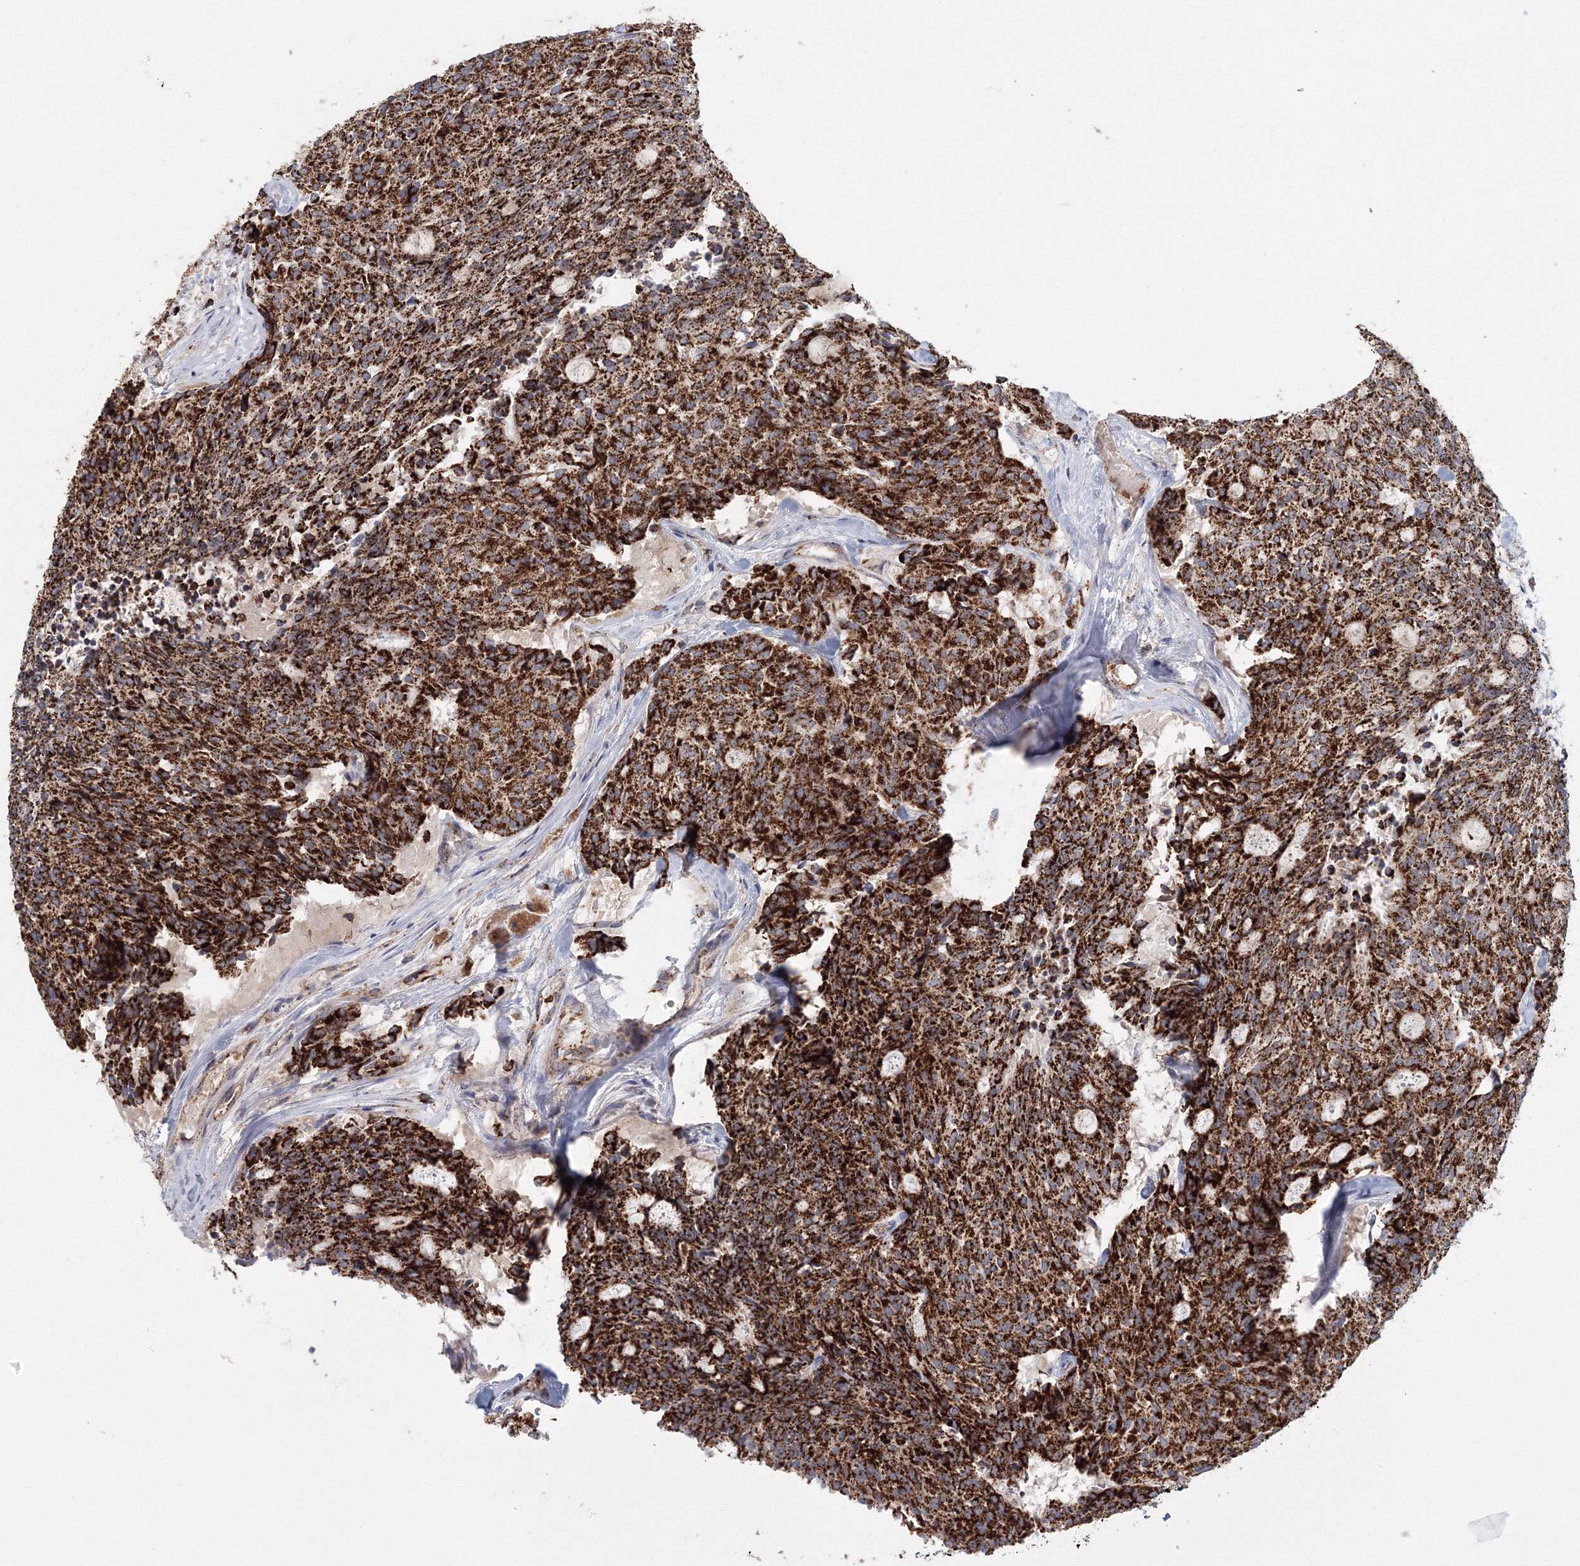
{"staining": {"intensity": "strong", "quantity": ">75%", "location": "cytoplasmic/membranous"}, "tissue": "carcinoid", "cell_type": "Tumor cells", "image_type": "cancer", "snomed": [{"axis": "morphology", "description": "Carcinoid, malignant, NOS"}, {"axis": "topography", "description": "Pancreas"}], "caption": "Immunohistochemical staining of carcinoid displays high levels of strong cytoplasmic/membranous protein expression in about >75% of tumor cells.", "gene": "GRPEL1", "patient": {"sex": "female", "age": 54}}